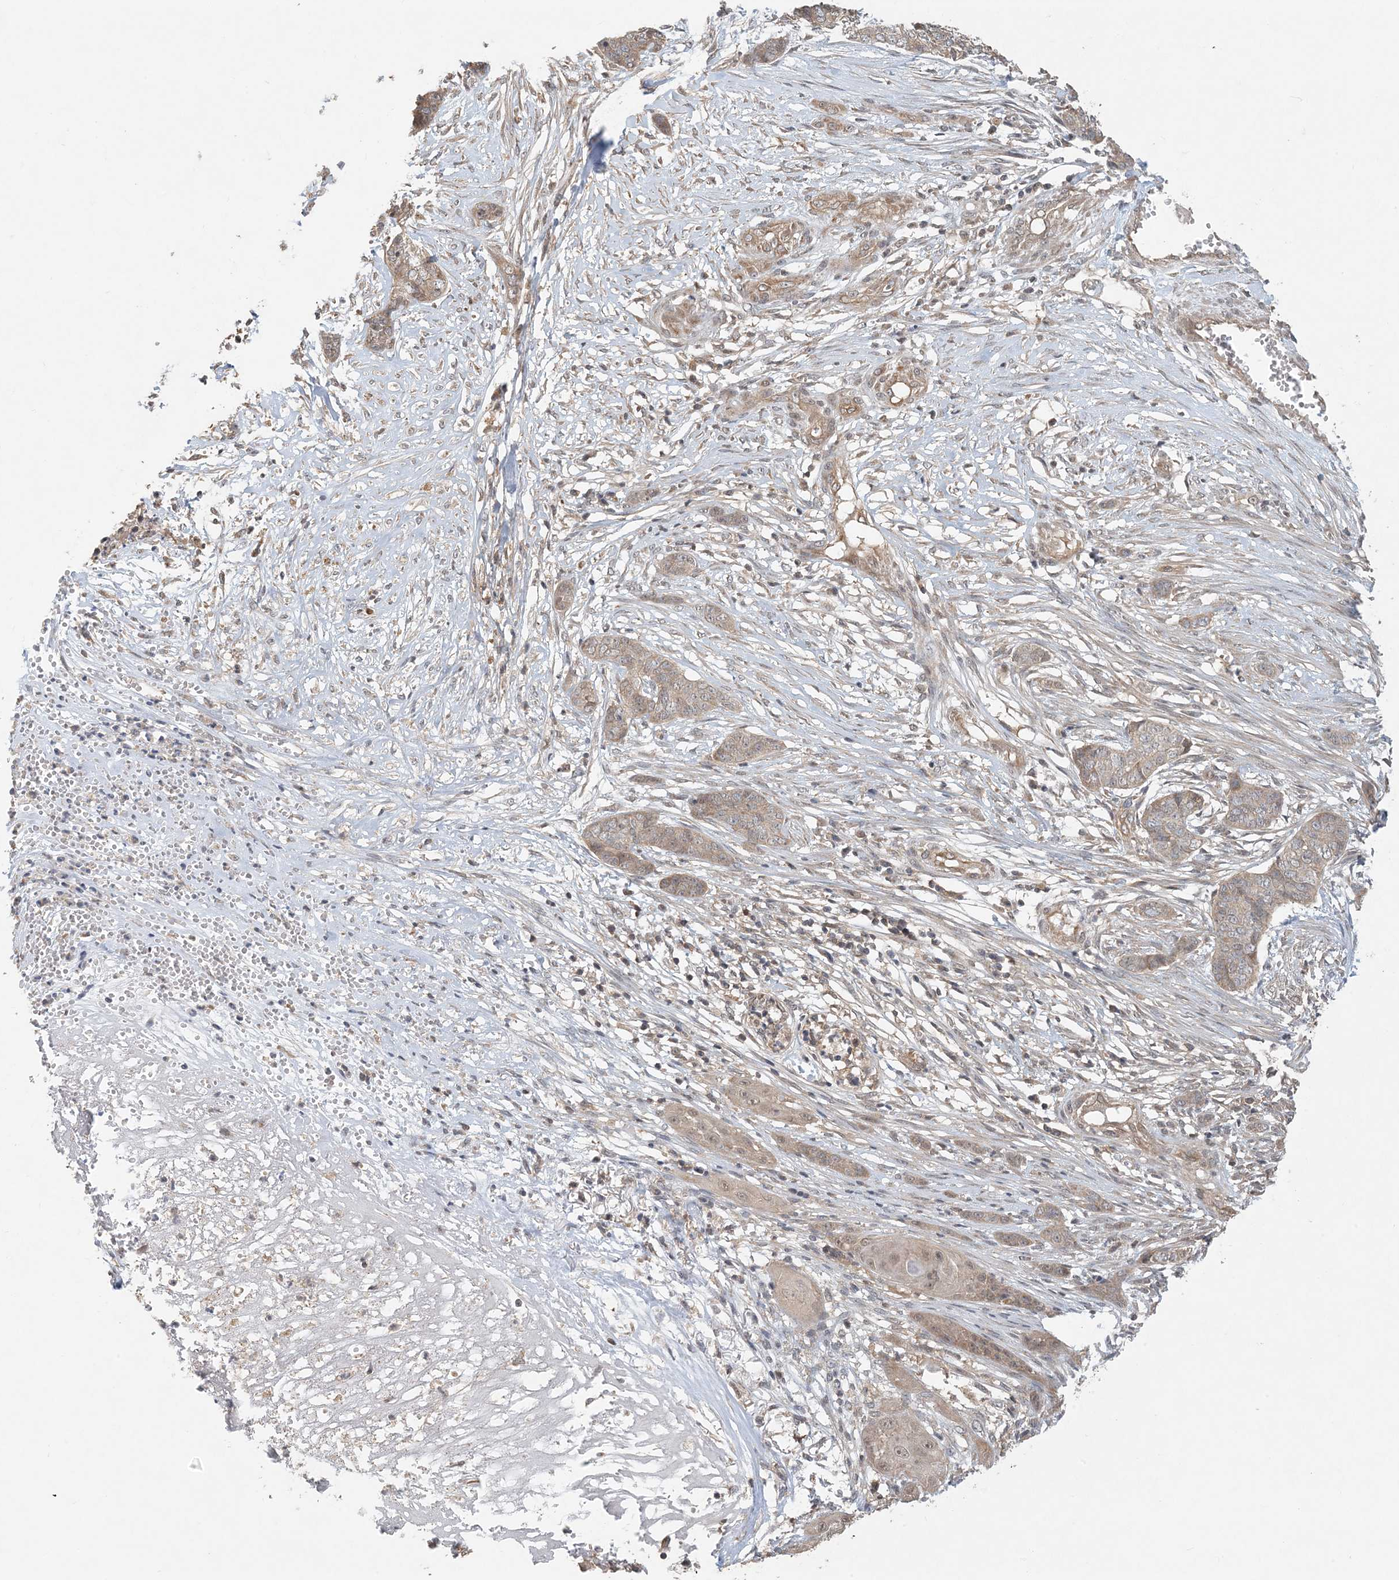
{"staining": {"intensity": "moderate", "quantity": ">75%", "location": "cytoplasmic/membranous"}, "tissue": "skin cancer", "cell_type": "Tumor cells", "image_type": "cancer", "snomed": [{"axis": "morphology", "description": "Basal cell carcinoma"}, {"axis": "topography", "description": "Skin"}], "caption": "Brown immunohistochemical staining in skin basal cell carcinoma exhibits moderate cytoplasmic/membranous staining in about >75% of tumor cells.", "gene": "OBI1", "patient": {"sex": "female", "age": 64}}